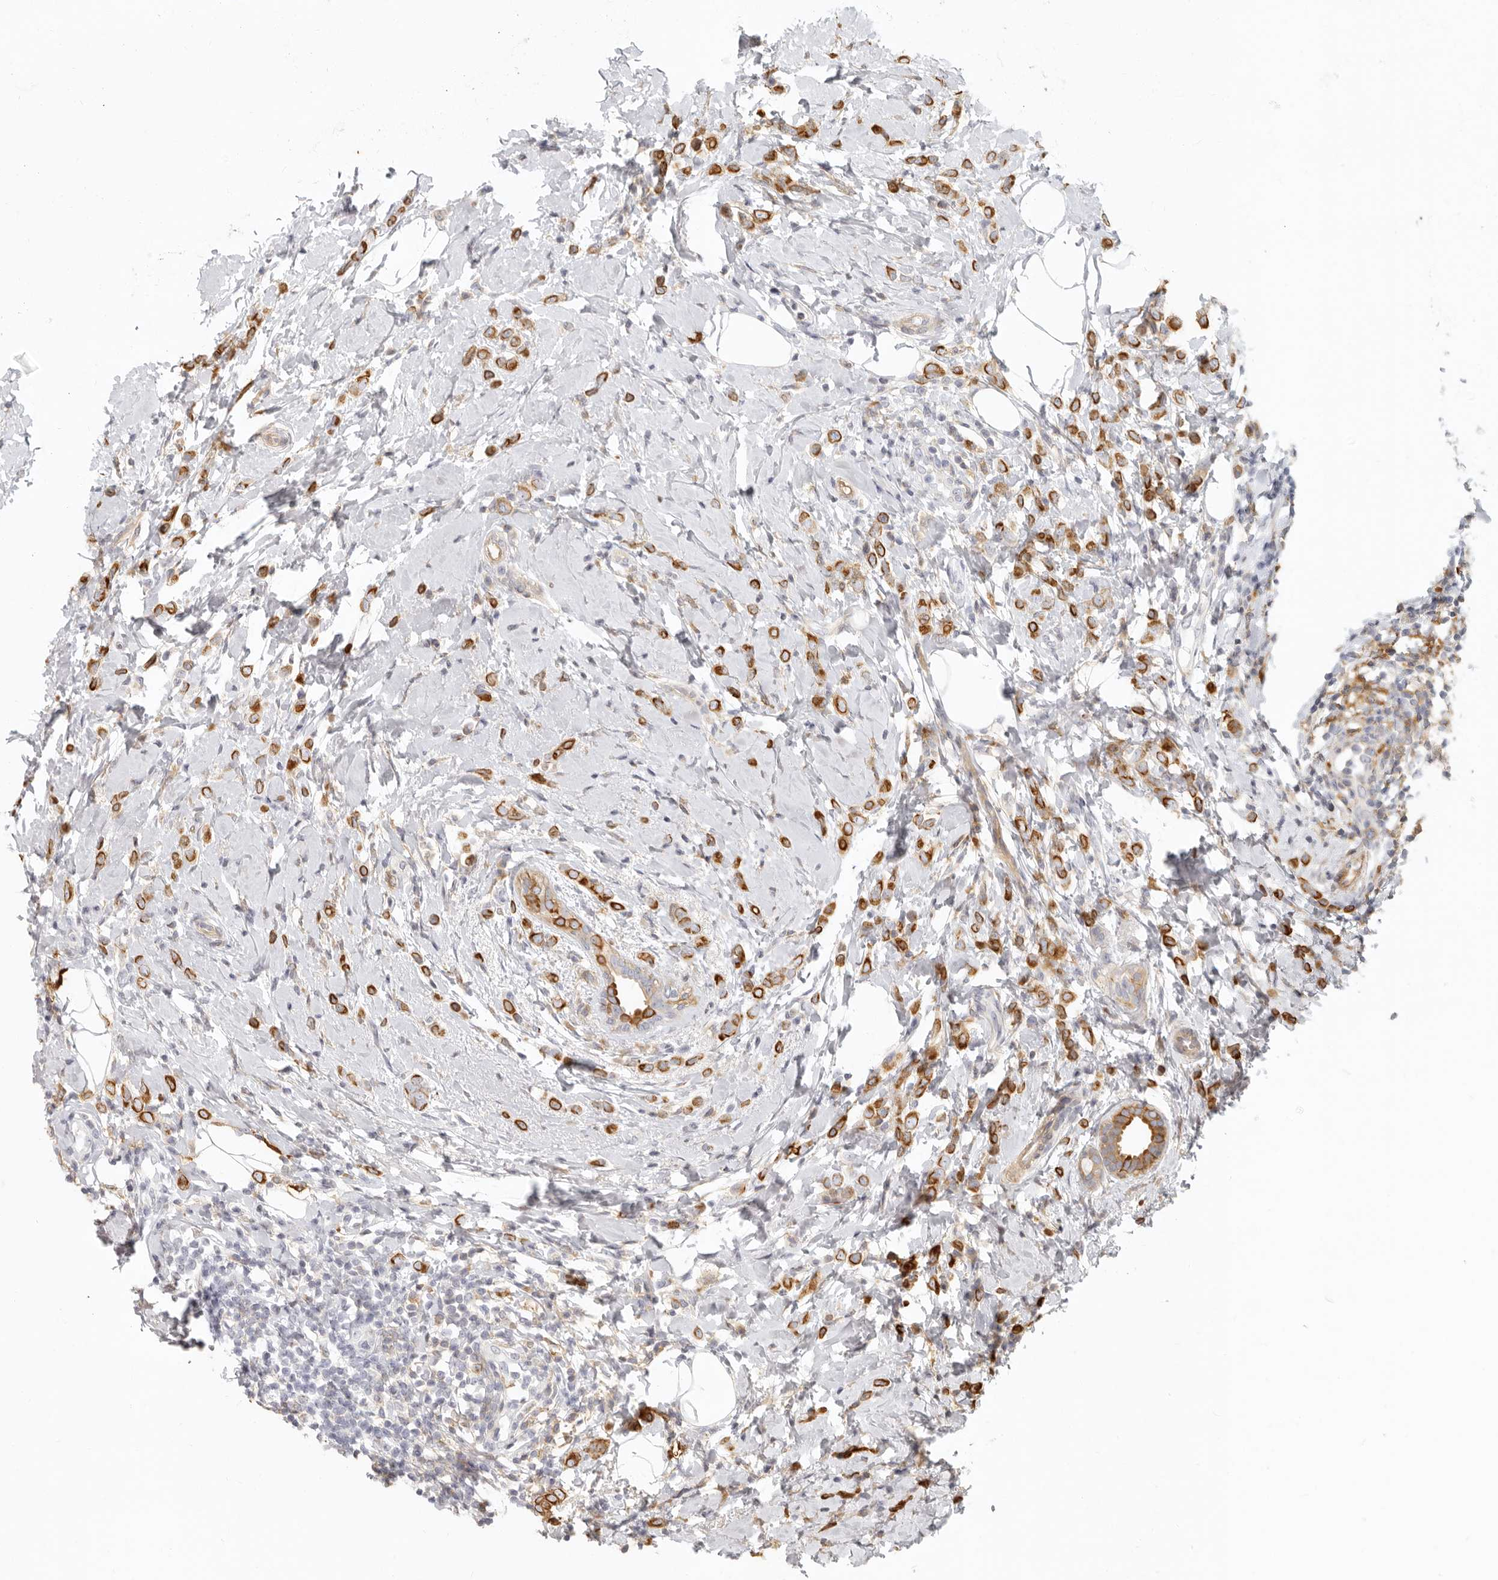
{"staining": {"intensity": "strong", "quantity": ">75%", "location": "cytoplasmic/membranous"}, "tissue": "breast cancer", "cell_type": "Tumor cells", "image_type": "cancer", "snomed": [{"axis": "morphology", "description": "Lobular carcinoma"}, {"axis": "topography", "description": "Breast"}], "caption": "IHC image of neoplastic tissue: lobular carcinoma (breast) stained using IHC shows high levels of strong protein expression localized specifically in the cytoplasmic/membranous of tumor cells, appearing as a cytoplasmic/membranous brown color.", "gene": "NIBAN1", "patient": {"sex": "female", "age": 47}}